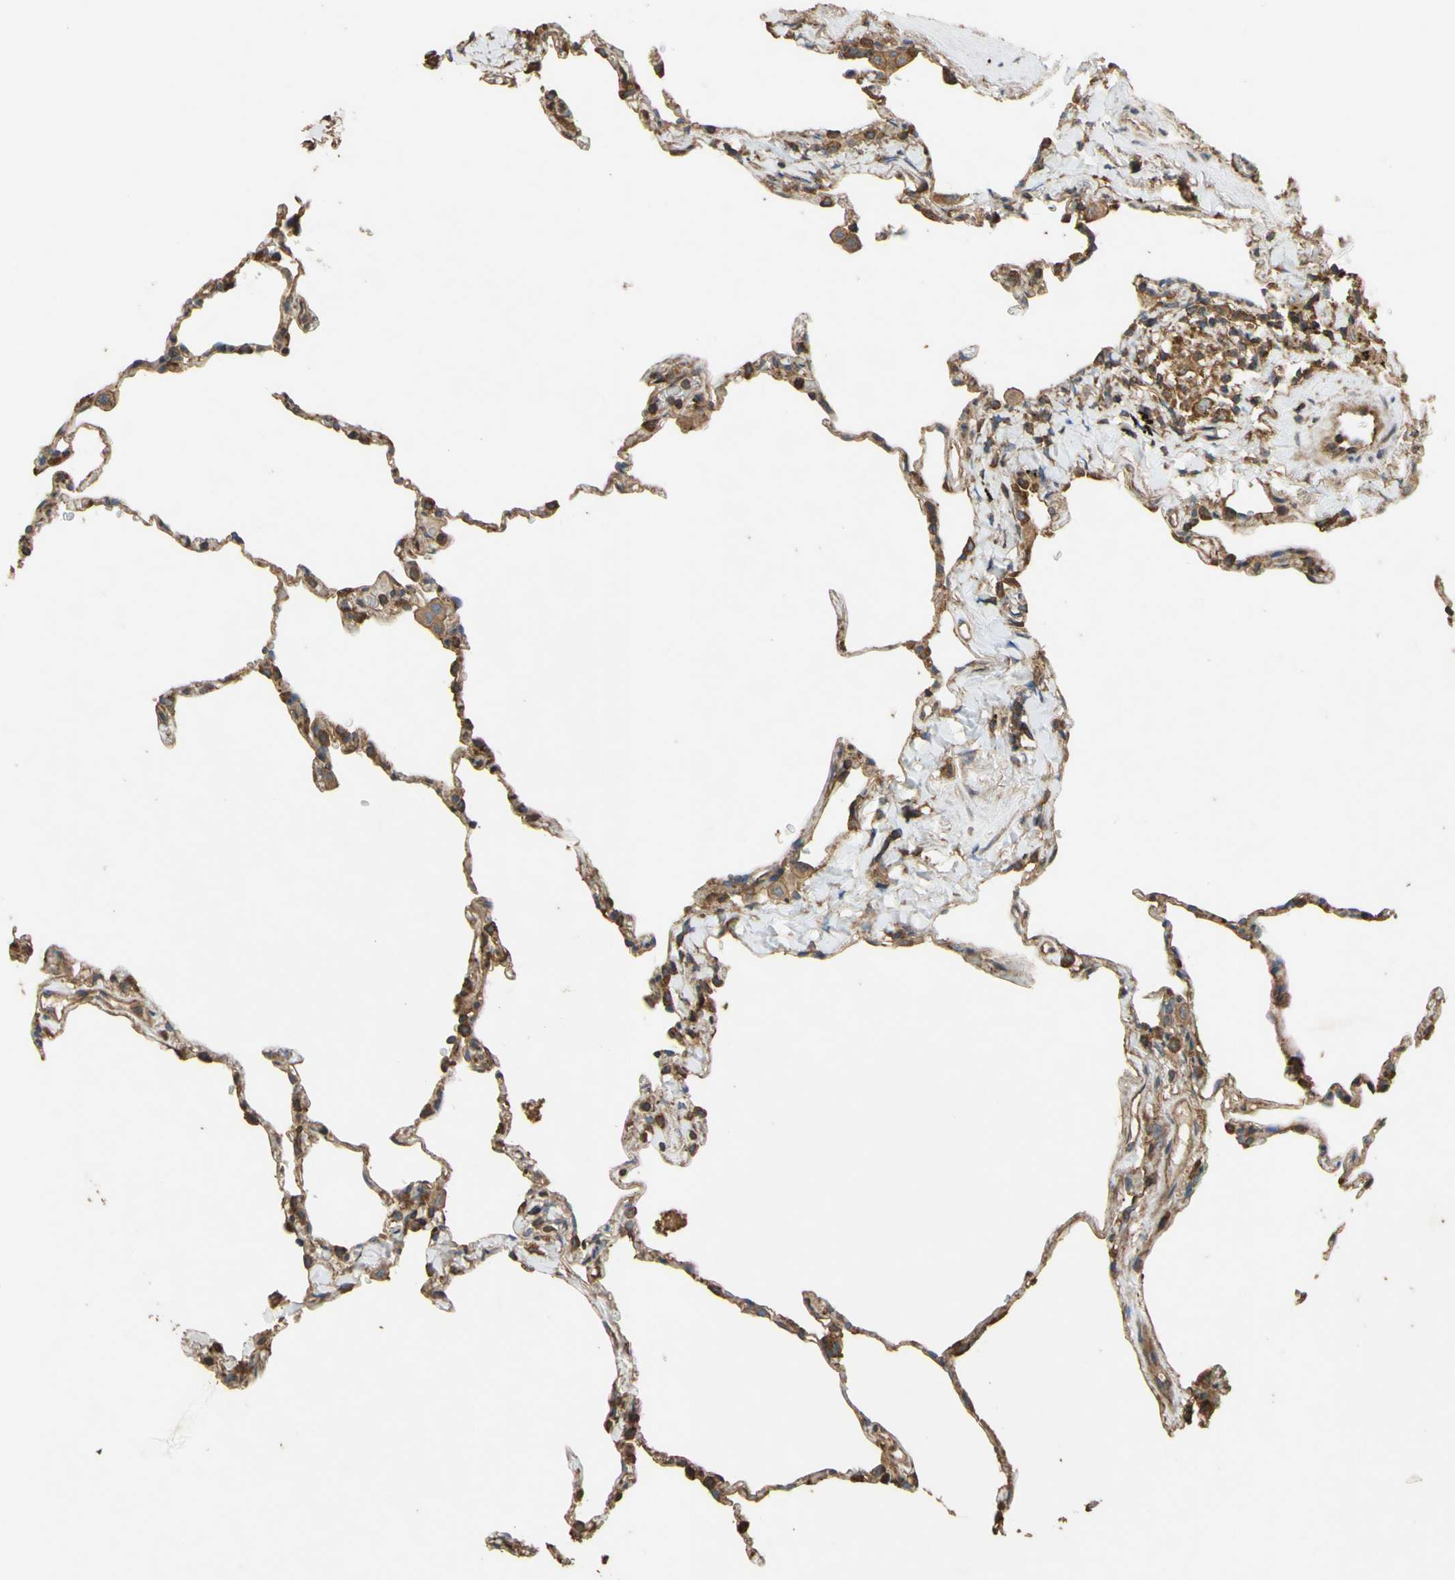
{"staining": {"intensity": "weak", "quantity": ">75%", "location": "cytoplasmic/membranous"}, "tissue": "lung", "cell_type": "Alveolar cells", "image_type": "normal", "snomed": [{"axis": "morphology", "description": "Normal tissue, NOS"}, {"axis": "topography", "description": "Lung"}], "caption": "Immunohistochemistry (IHC) histopathology image of normal lung: human lung stained using IHC displays low levels of weak protein expression localized specifically in the cytoplasmic/membranous of alveolar cells, appearing as a cytoplasmic/membranous brown color.", "gene": "CTTN", "patient": {"sex": "male", "age": 59}}